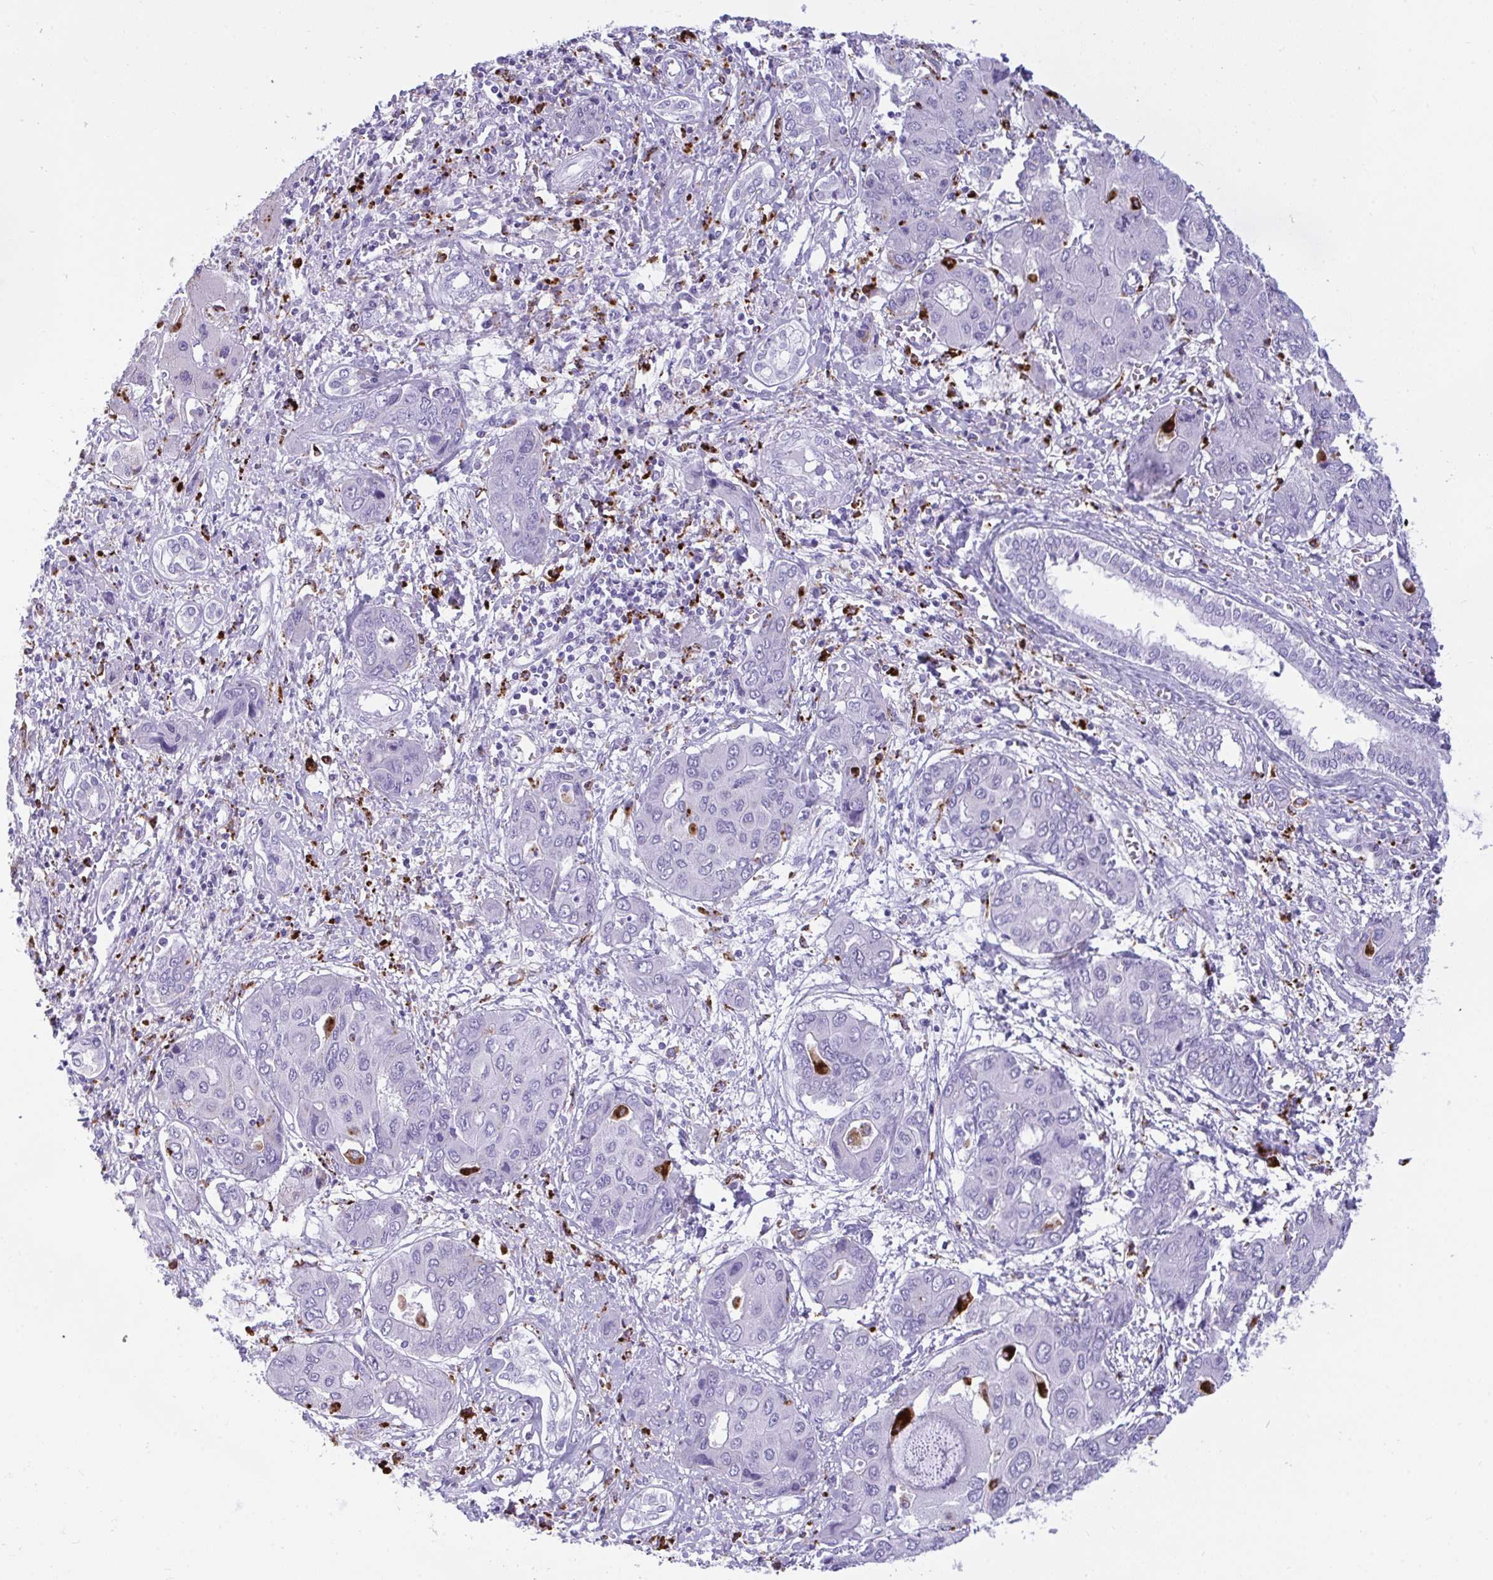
{"staining": {"intensity": "negative", "quantity": "none", "location": "none"}, "tissue": "liver cancer", "cell_type": "Tumor cells", "image_type": "cancer", "snomed": [{"axis": "morphology", "description": "Cholangiocarcinoma"}, {"axis": "topography", "description": "Liver"}], "caption": "IHC of liver cancer (cholangiocarcinoma) shows no positivity in tumor cells.", "gene": "CPVL", "patient": {"sex": "male", "age": 67}}